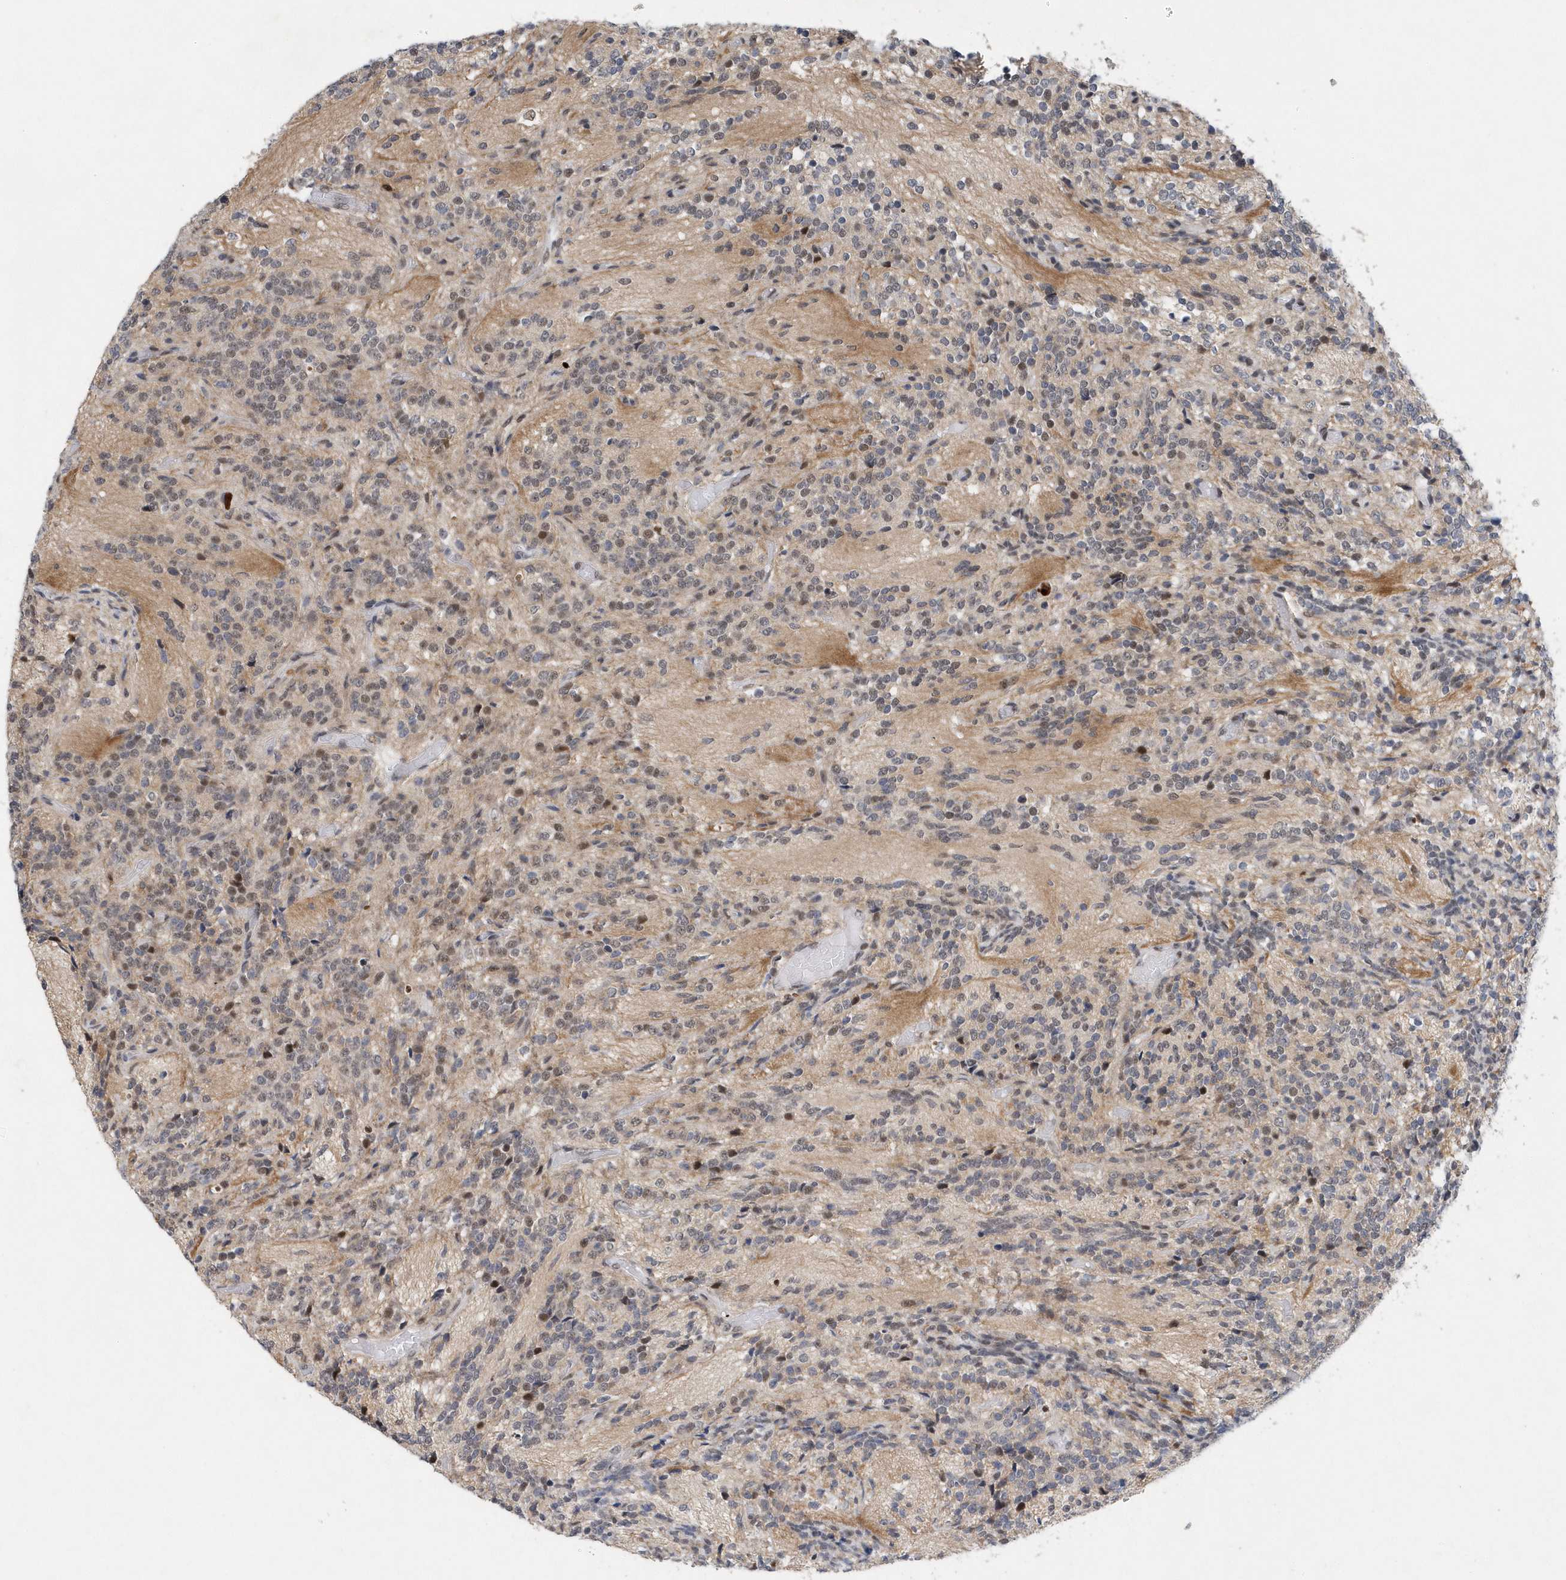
{"staining": {"intensity": "weak", "quantity": "<25%", "location": "nuclear"}, "tissue": "glioma", "cell_type": "Tumor cells", "image_type": "cancer", "snomed": [{"axis": "morphology", "description": "Glioma, malignant, Low grade"}, {"axis": "topography", "description": "Brain"}], "caption": "IHC of low-grade glioma (malignant) reveals no positivity in tumor cells.", "gene": "RPP30", "patient": {"sex": "female", "age": 1}}